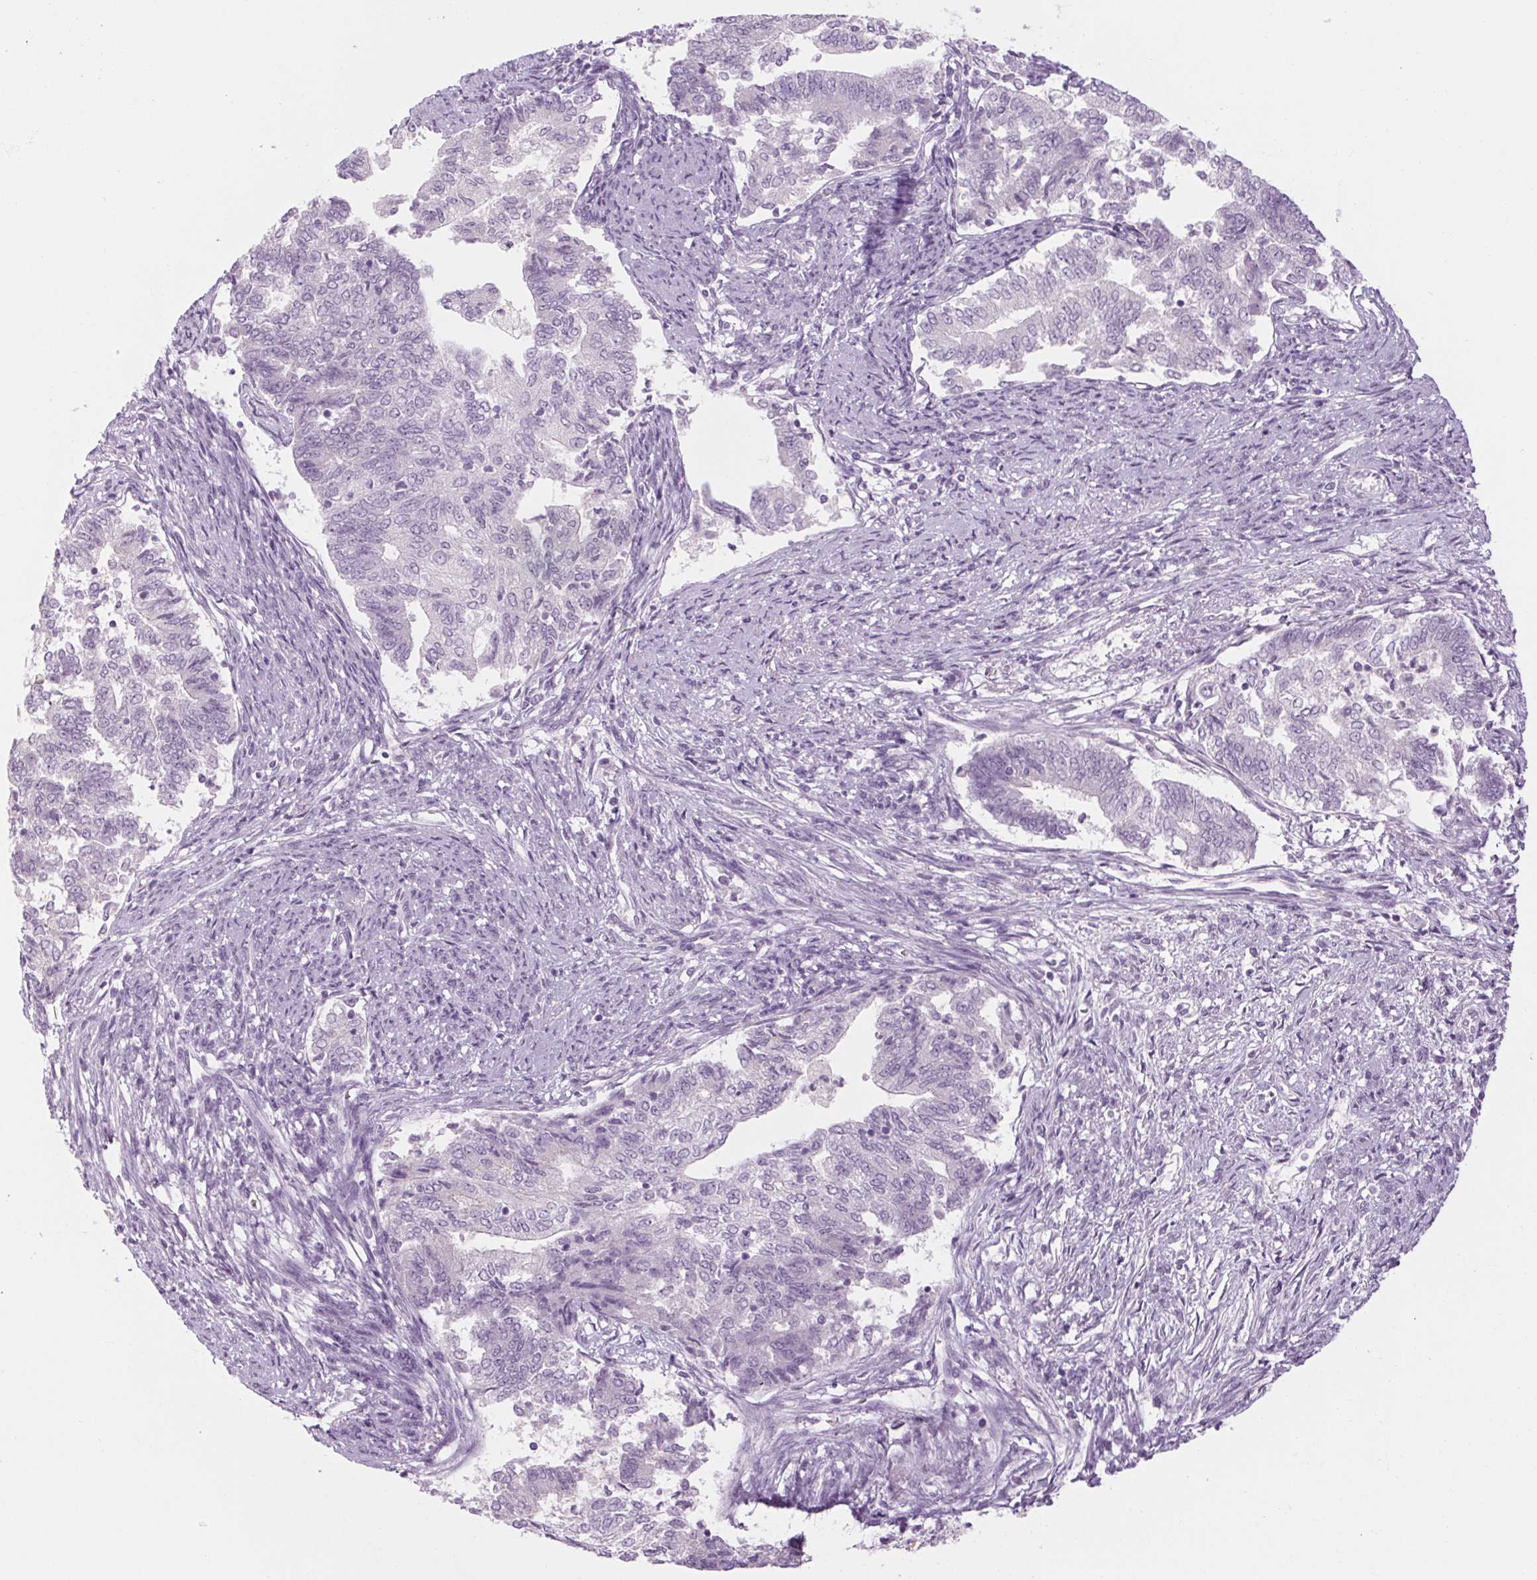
{"staining": {"intensity": "negative", "quantity": "none", "location": "none"}, "tissue": "endometrial cancer", "cell_type": "Tumor cells", "image_type": "cancer", "snomed": [{"axis": "morphology", "description": "Adenocarcinoma, NOS"}, {"axis": "topography", "description": "Endometrium"}], "caption": "Endometrial cancer was stained to show a protein in brown. There is no significant expression in tumor cells.", "gene": "RPTN", "patient": {"sex": "female", "age": 65}}